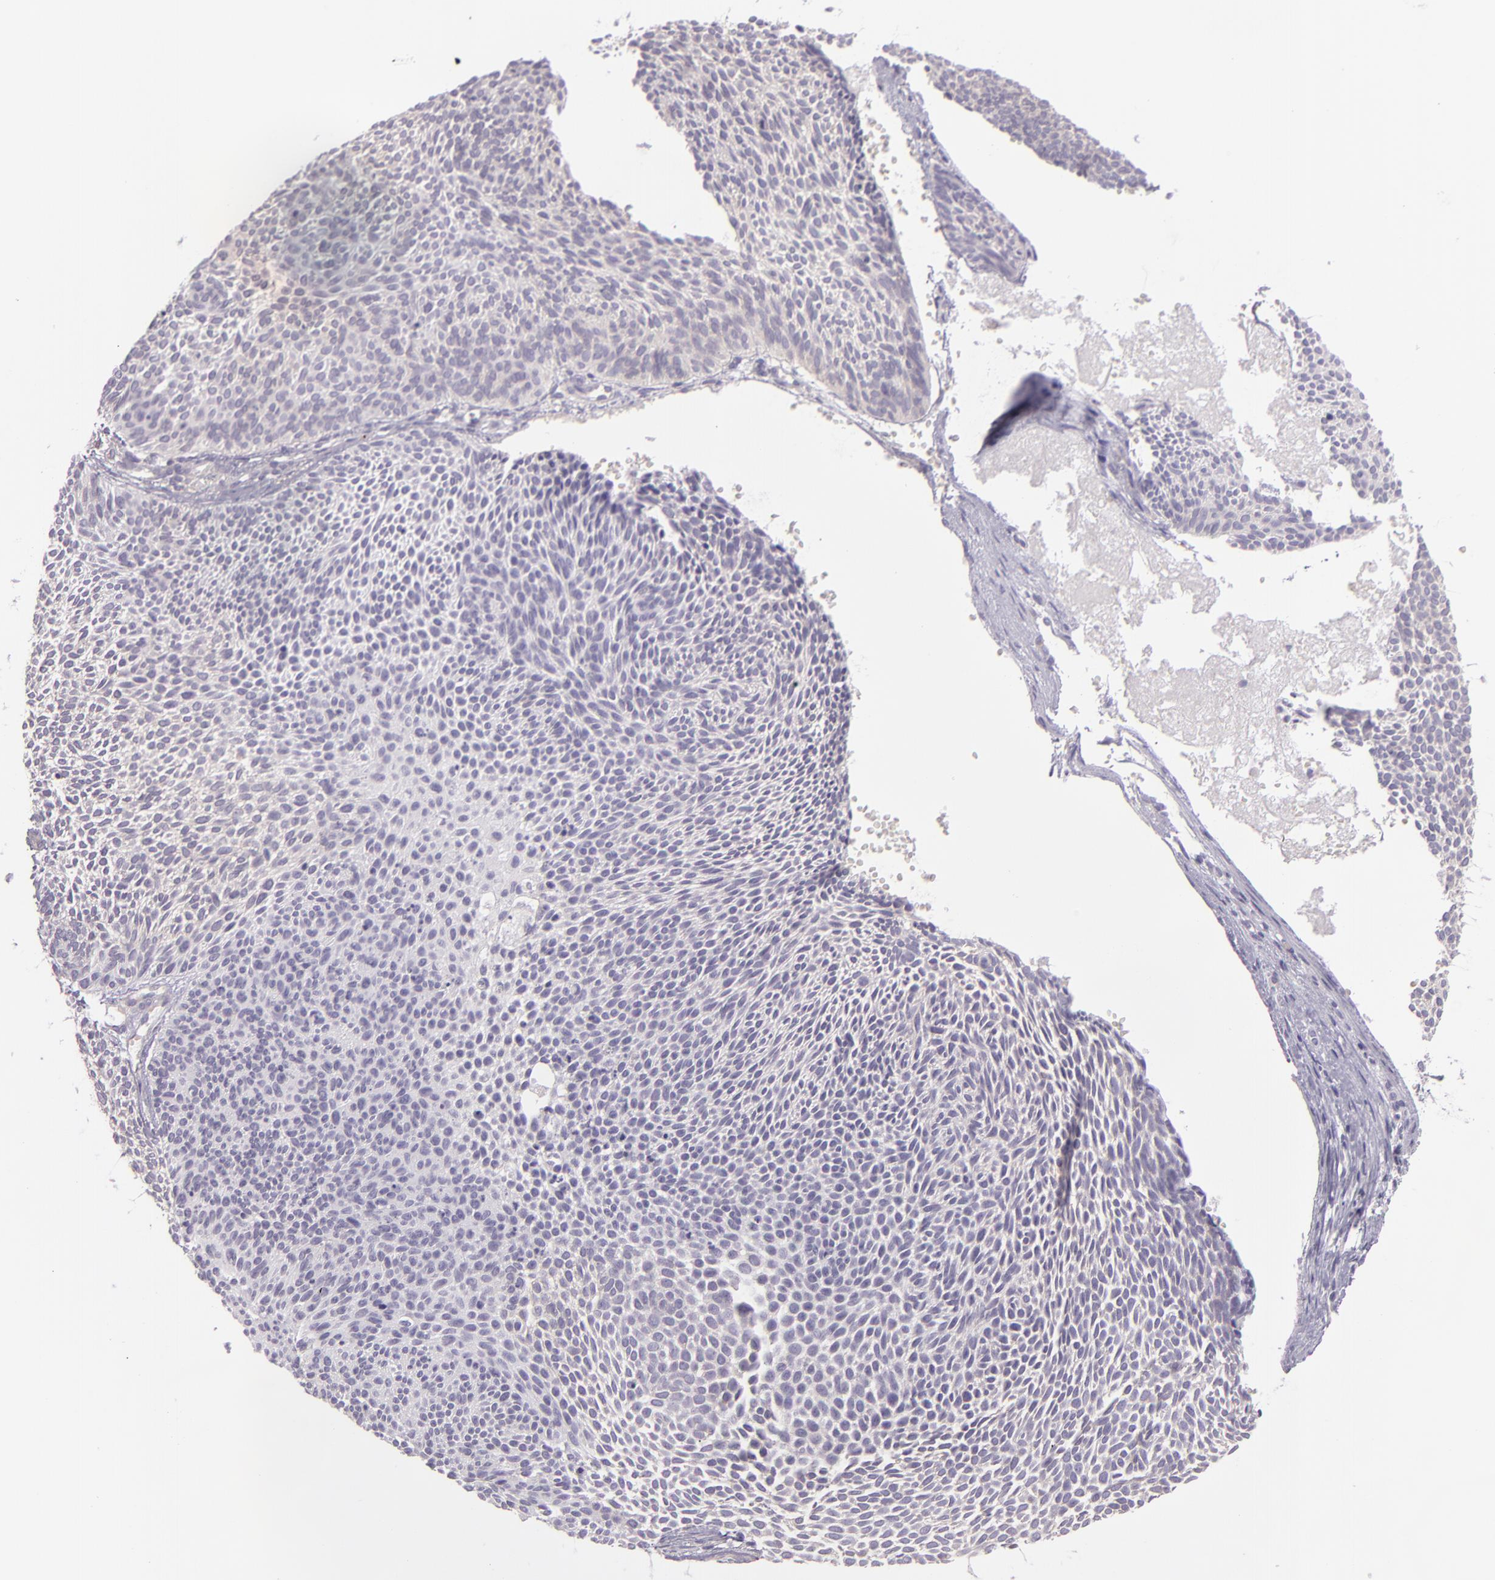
{"staining": {"intensity": "negative", "quantity": "none", "location": "none"}, "tissue": "skin cancer", "cell_type": "Tumor cells", "image_type": "cancer", "snomed": [{"axis": "morphology", "description": "Basal cell carcinoma"}, {"axis": "topography", "description": "Skin"}], "caption": "IHC of human skin cancer demonstrates no expression in tumor cells. Nuclei are stained in blue.", "gene": "ZC3H7B", "patient": {"sex": "male", "age": 84}}